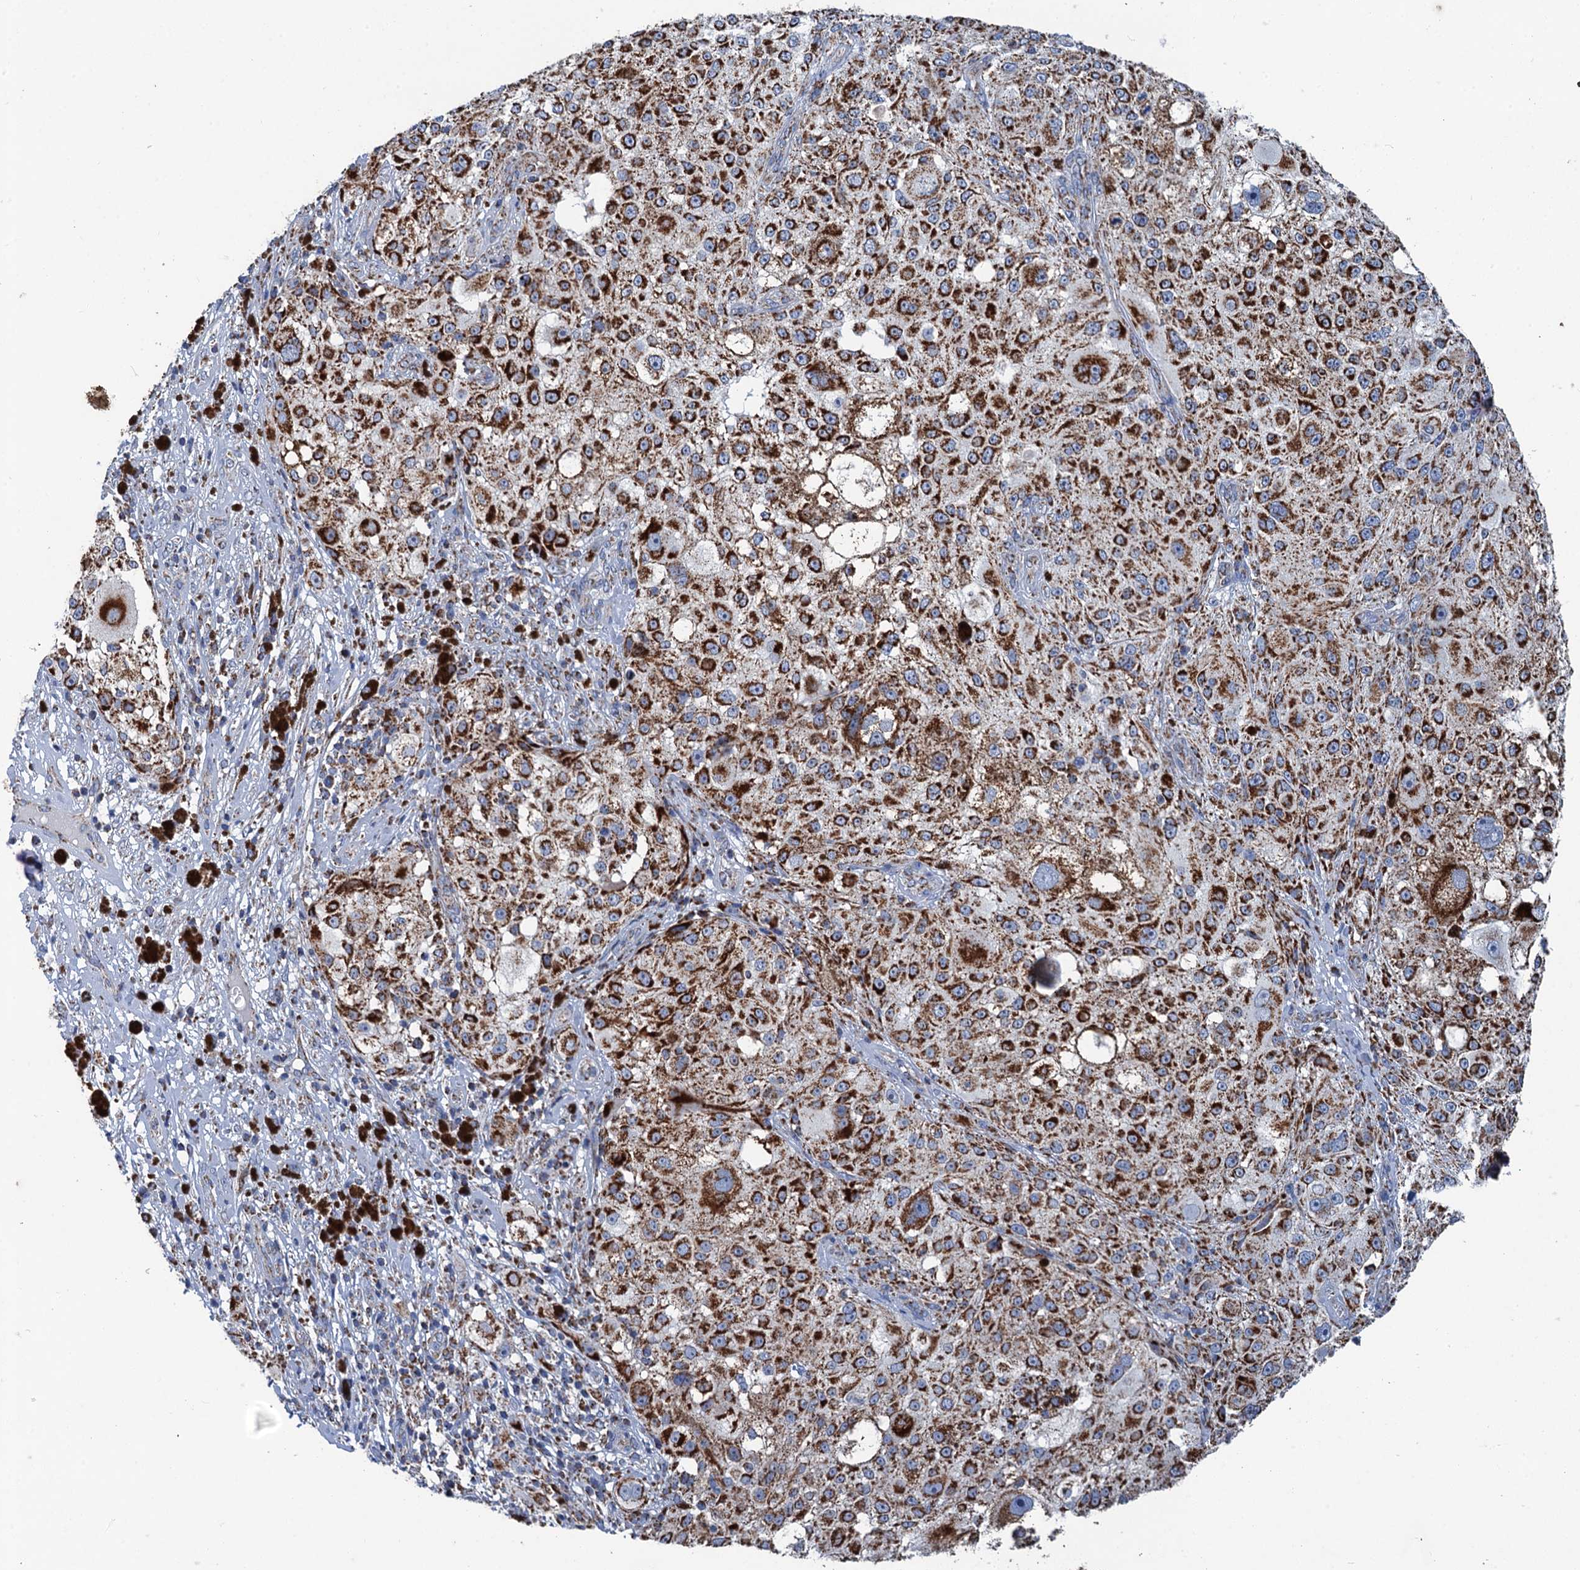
{"staining": {"intensity": "strong", "quantity": ">75%", "location": "cytoplasmic/membranous"}, "tissue": "melanoma", "cell_type": "Tumor cells", "image_type": "cancer", "snomed": [{"axis": "morphology", "description": "Necrosis, NOS"}, {"axis": "morphology", "description": "Malignant melanoma, NOS"}, {"axis": "topography", "description": "Skin"}], "caption": "Brown immunohistochemical staining in melanoma displays strong cytoplasmic/membranous expression in about >75% of tumor cells. (Brightfield microscopy of DAB IHC at high magnification).", "gene": "IVD", "patient": {"sex": "female", "age": 87}}